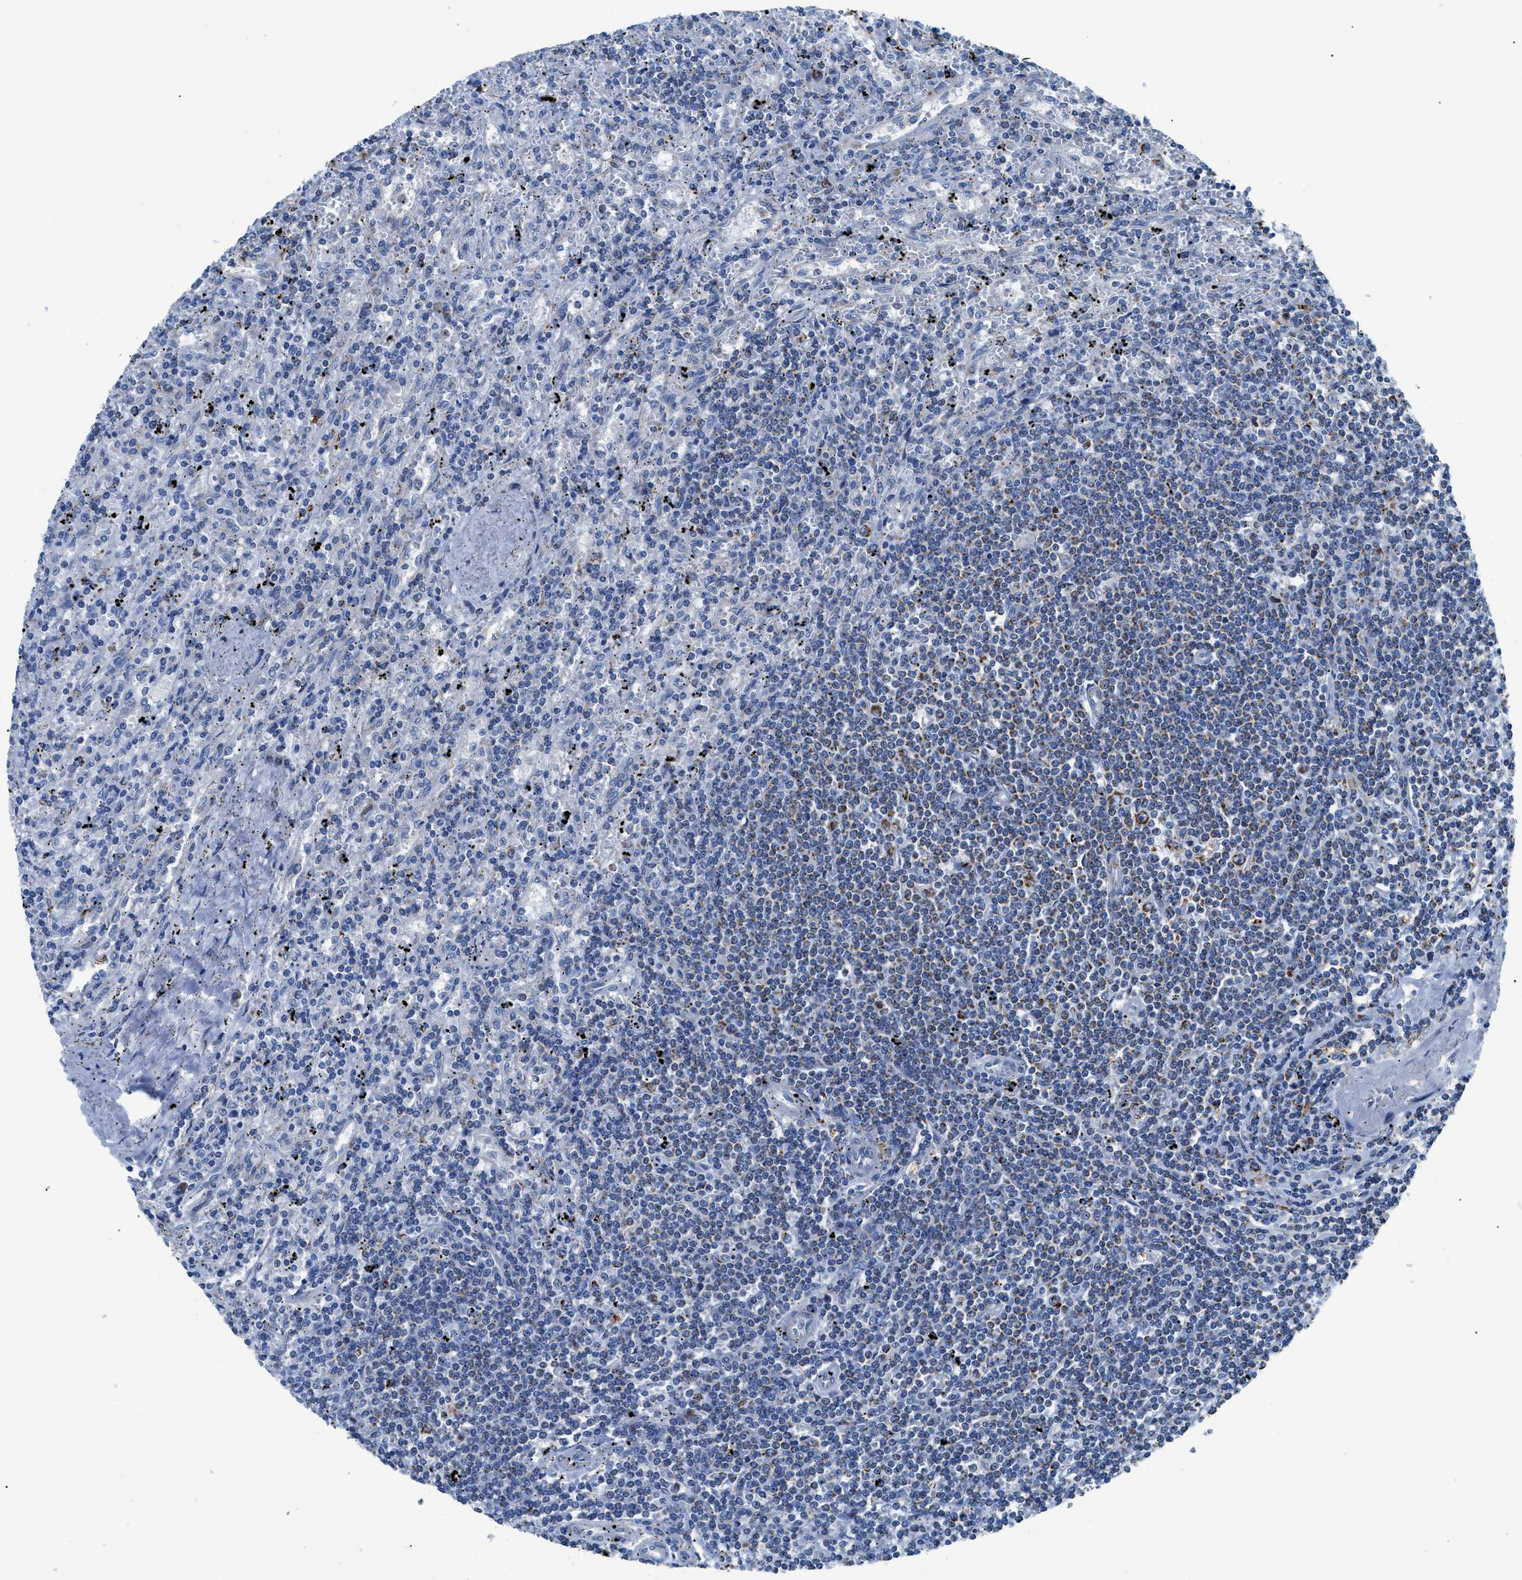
{"staining": {"intensity": "weak", "quantity": "<25%", "location": "cytoplasmic/membranous"}, "tissue": "lymphoma", "cell_type": "Tumor cells", "image_type": "cancer", "snomed": [{"axis": "morphology", "description": "Malignant lymphoma, non-Hodgkin's type, Low grade"}, {"axis": "topography", "description": "Spleen"}], "caption": "Immunohistochemistry photomicrograph of human lymphoma stained for a protein (brown), which displays no staining in tumor cells.", "gene": "ZDHHC3", "patient": {"sex": "male", "age": 76}}